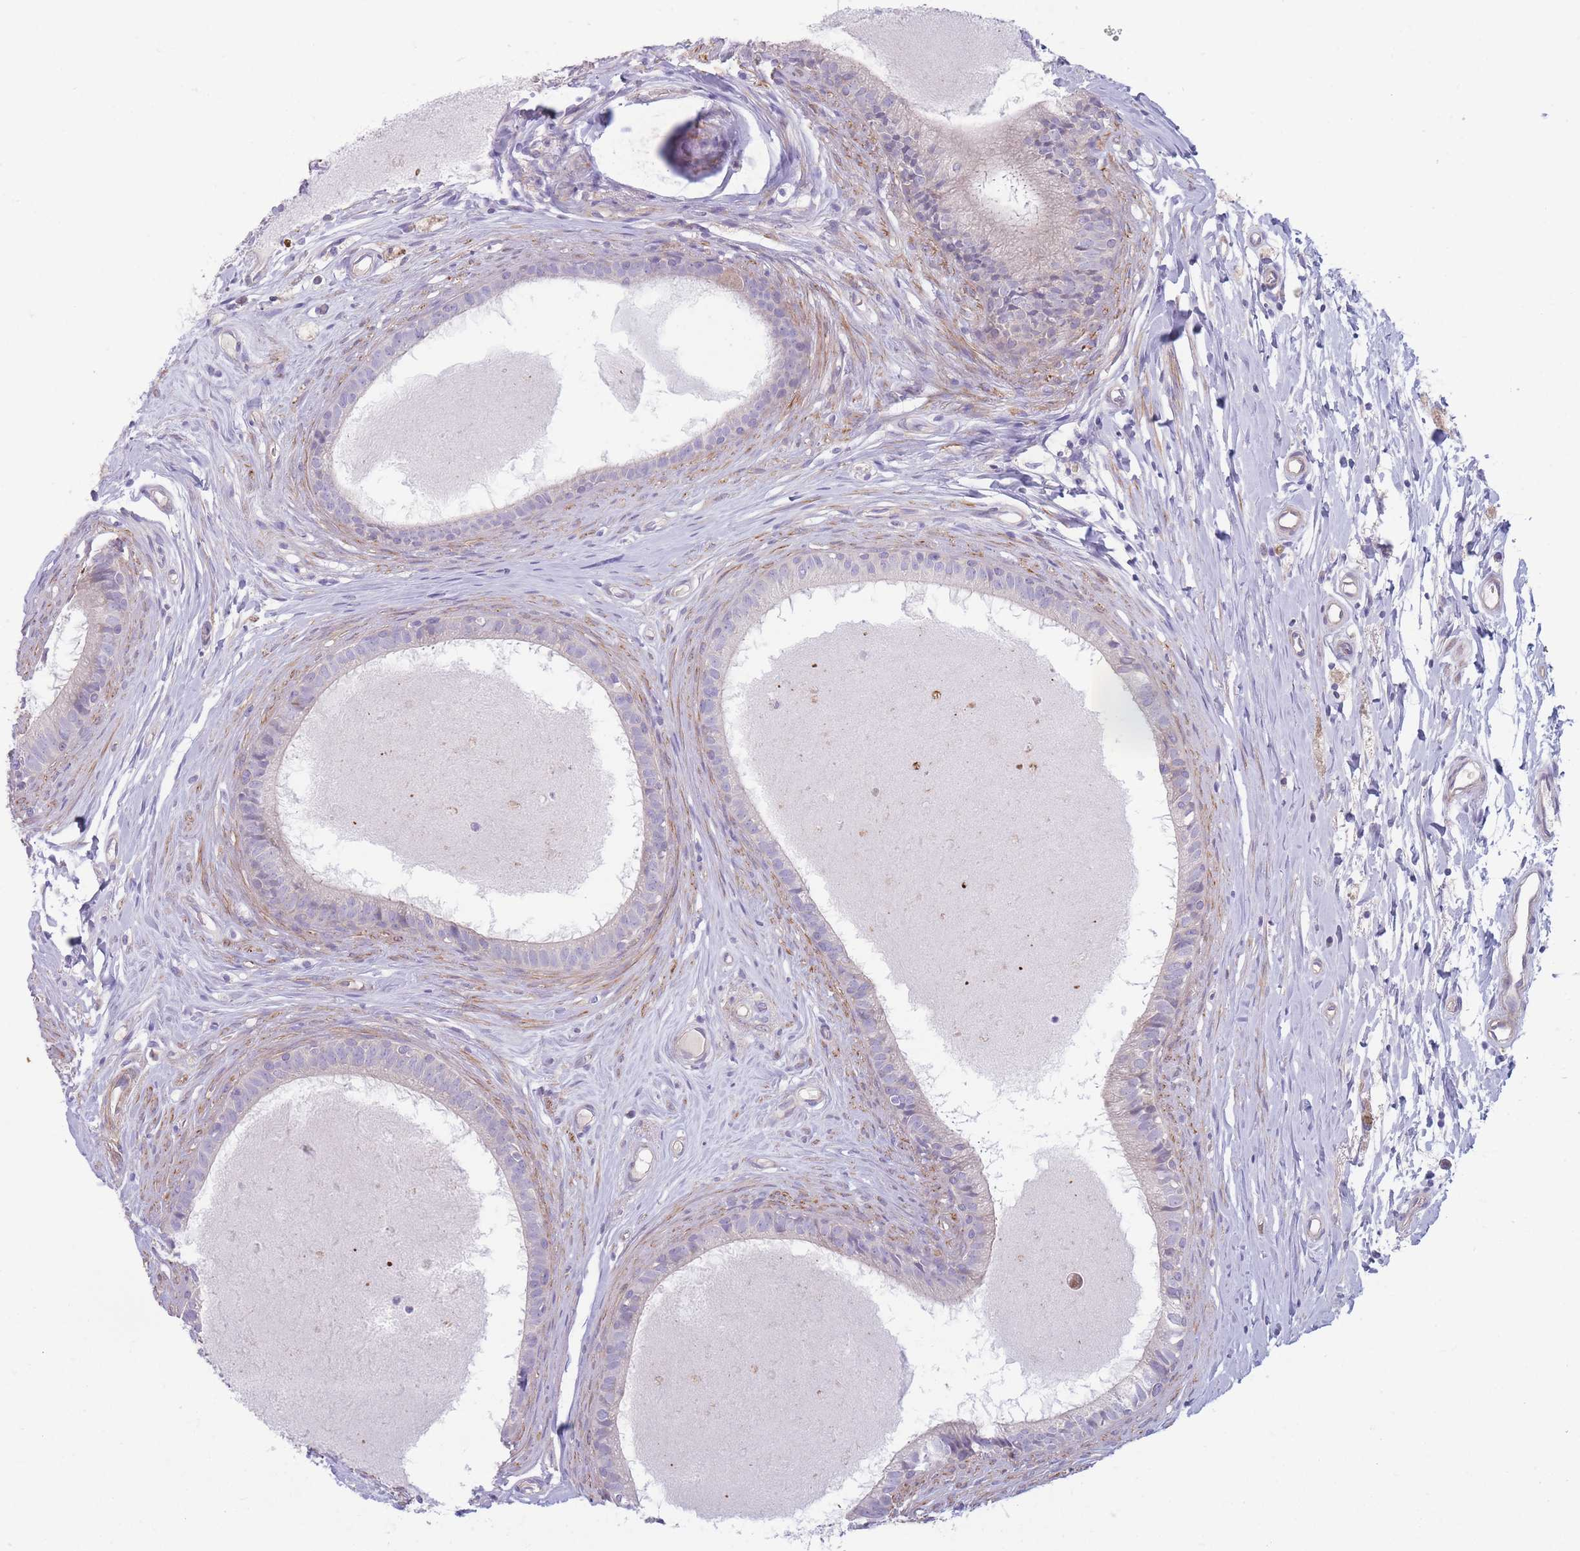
{"staining": {"intensity": "negative", "quantity": "none", "location": "none"}, "tissue": "epididymis", "cell_type": "Glandular cells", "image_type": "normal", "snomed": [{"axis": "morphology", "description": "Normal tissue, NOS"}, {"axis": "topography", "description": "Epididymis"}], "caption": "Immunohistochemical staining of normal epididymis demonstrates no significant staining in glandular cells. (Brightfield microscopy of DAB (3,3'-diaminobenzidine) immunohistochemistry at high magnification).", "gene": "PNPLA5", "patient": {"sex": "male", "age": 80}}